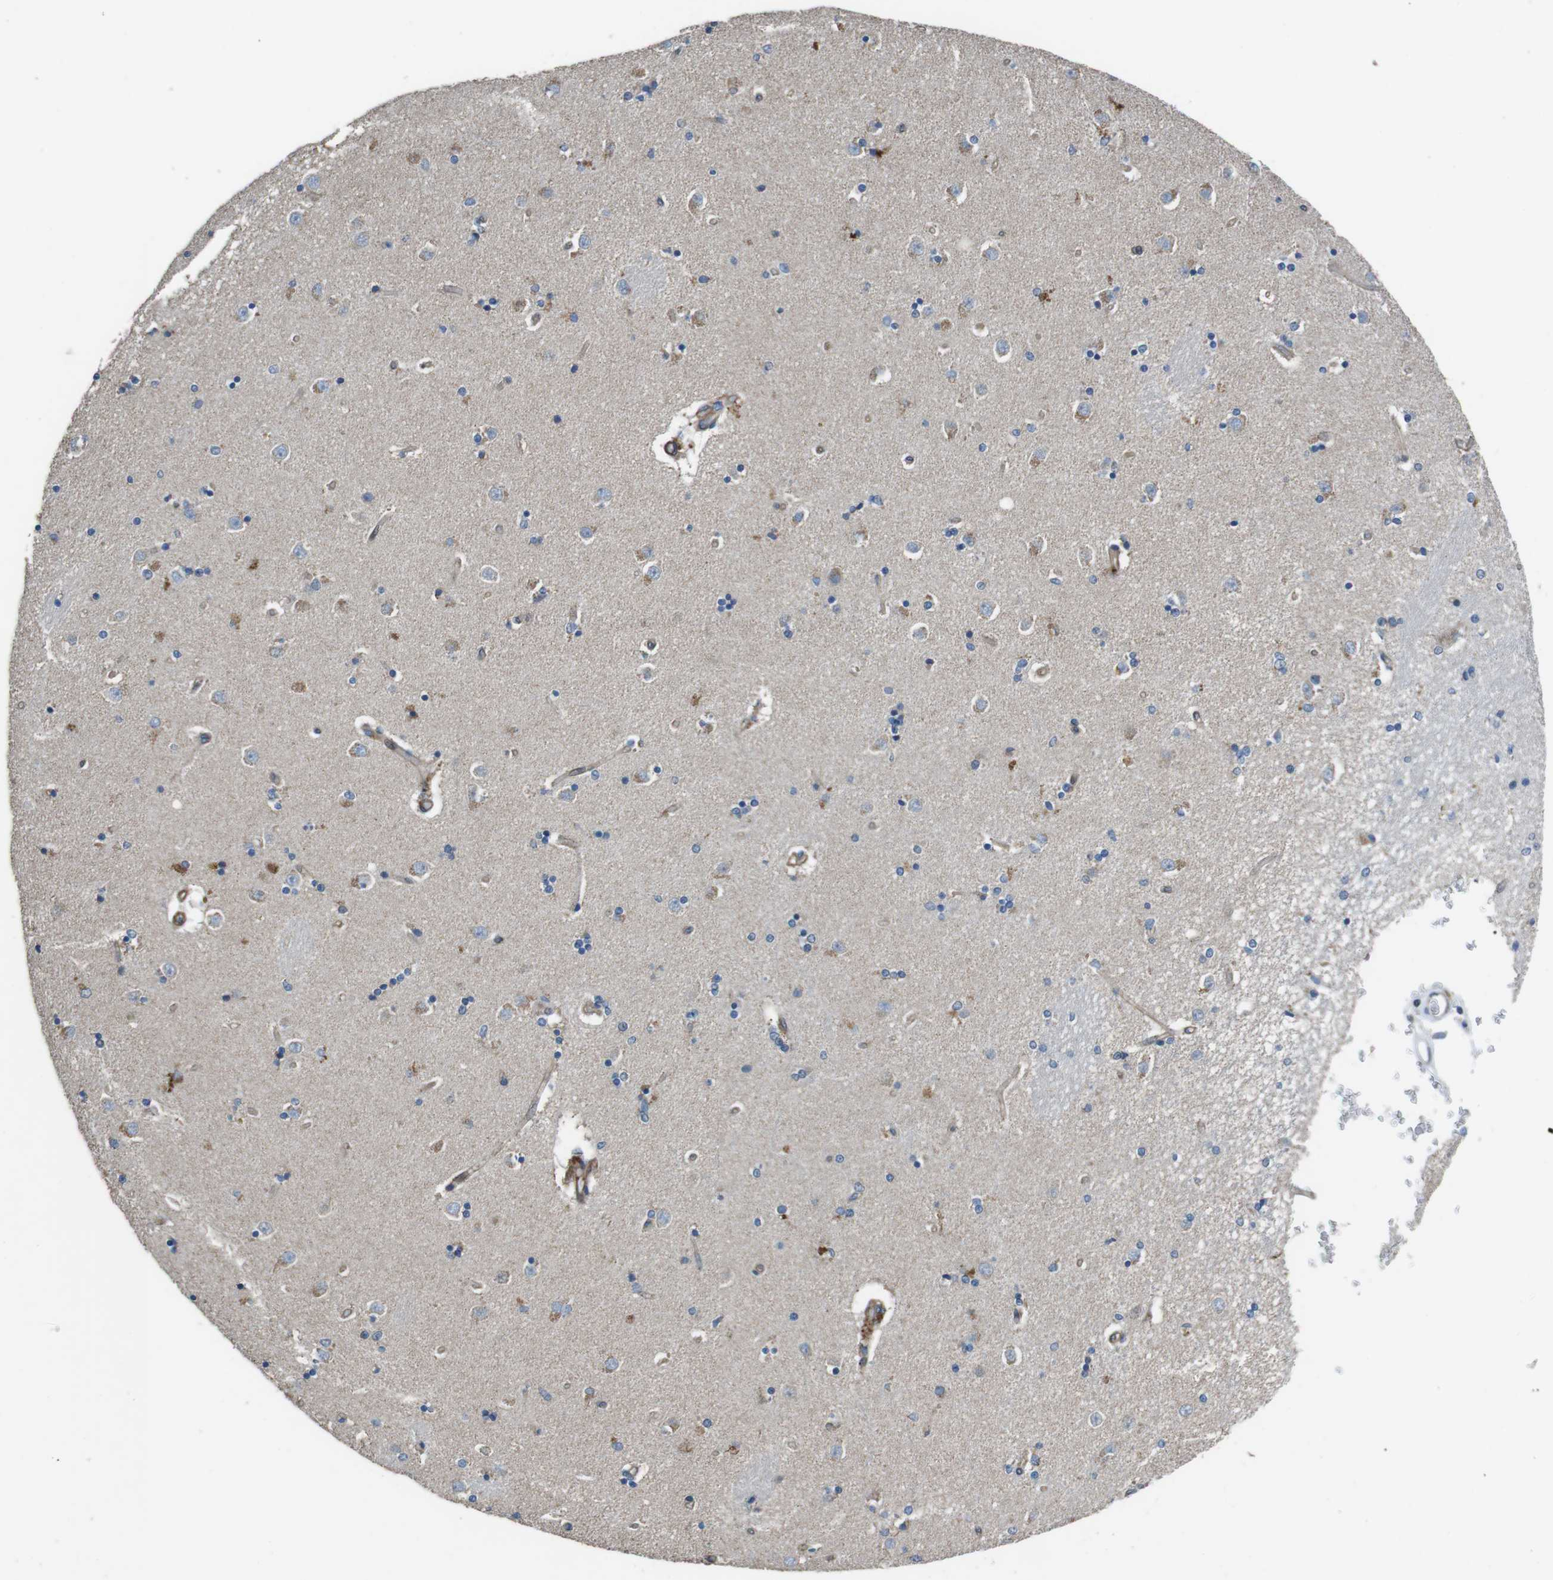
{"staining": {"intensity": "weak", "quantity": "<25%", "location": "cytoplasmic/membranous"}, "tissue": "caudate", "cell_type": "Glial cells", "image_type": "normal", "snomed": [{"axis": "morphology", "description": "Normal tissue, NOS"}, {"axis": "topography", "description": "Lateral ventricle wall"}], "caption": "Benign caudate was stained to show a protein in brown. There is no significant staining in glial cells. (DAB (3,3'-diaminobenzidine) IHC visualized using brightfield microscopy, high magnification).", "gene": "FAM174B", "patient": {"sex": "female", "age": 54}}